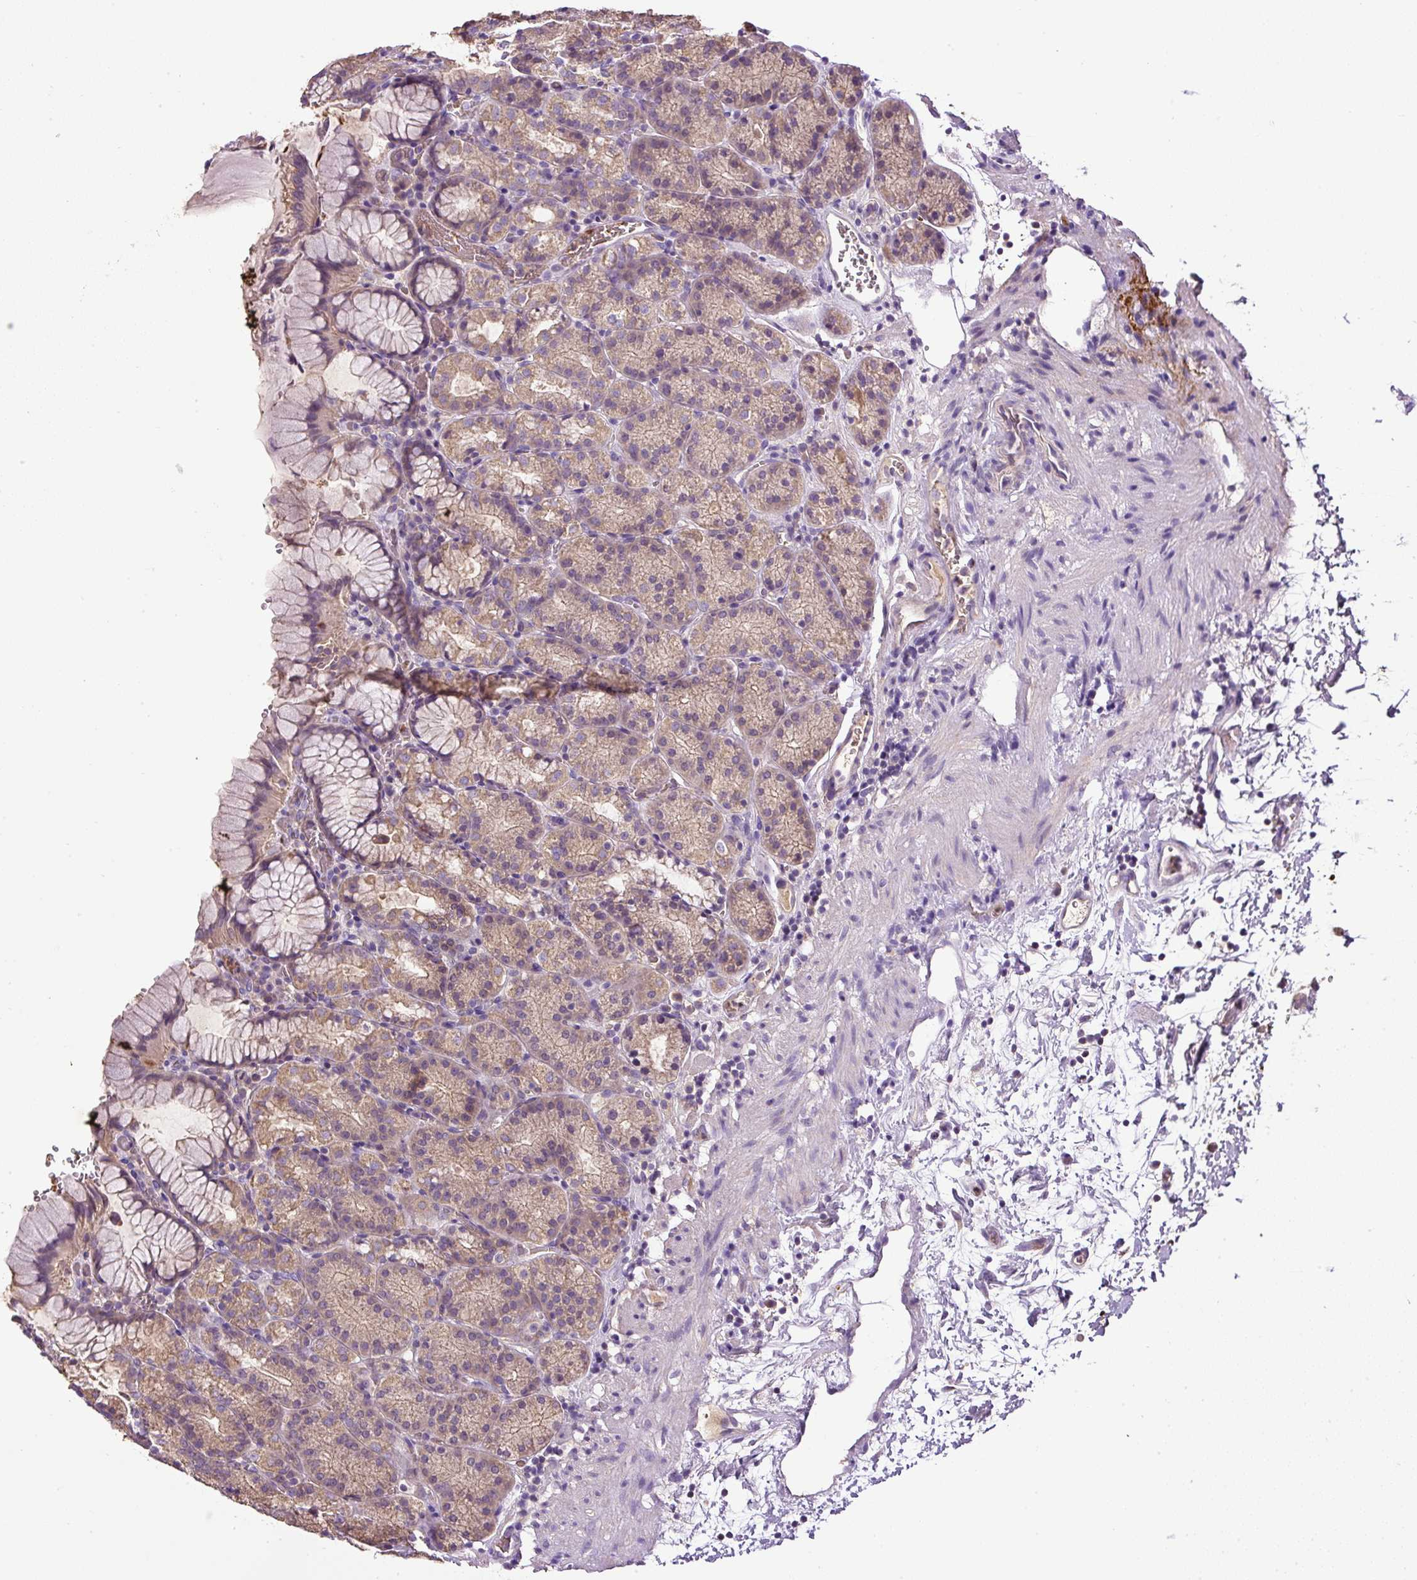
{"staining": {"intensity": "weak", "quantity": ">75%", "location": "cytoplasmic/membranous"}, "tissue": "stomach", "cell_type": "Glandular cells", "image_type": "normal", "snomed": [{"axis": "morphology", "description": "Normal tissue, NOS"}, {"axis": "topography", "description": "Stomach, upper"}], "caption": "A photomicrograph showing weak cytoplasmic/membranous staining in about >75% of glandular cells in normal stomach, as visualized by brown immunohistochemical staining.", "gene": "CXCL13", "patient": {"sex": "female", "age": 81}}